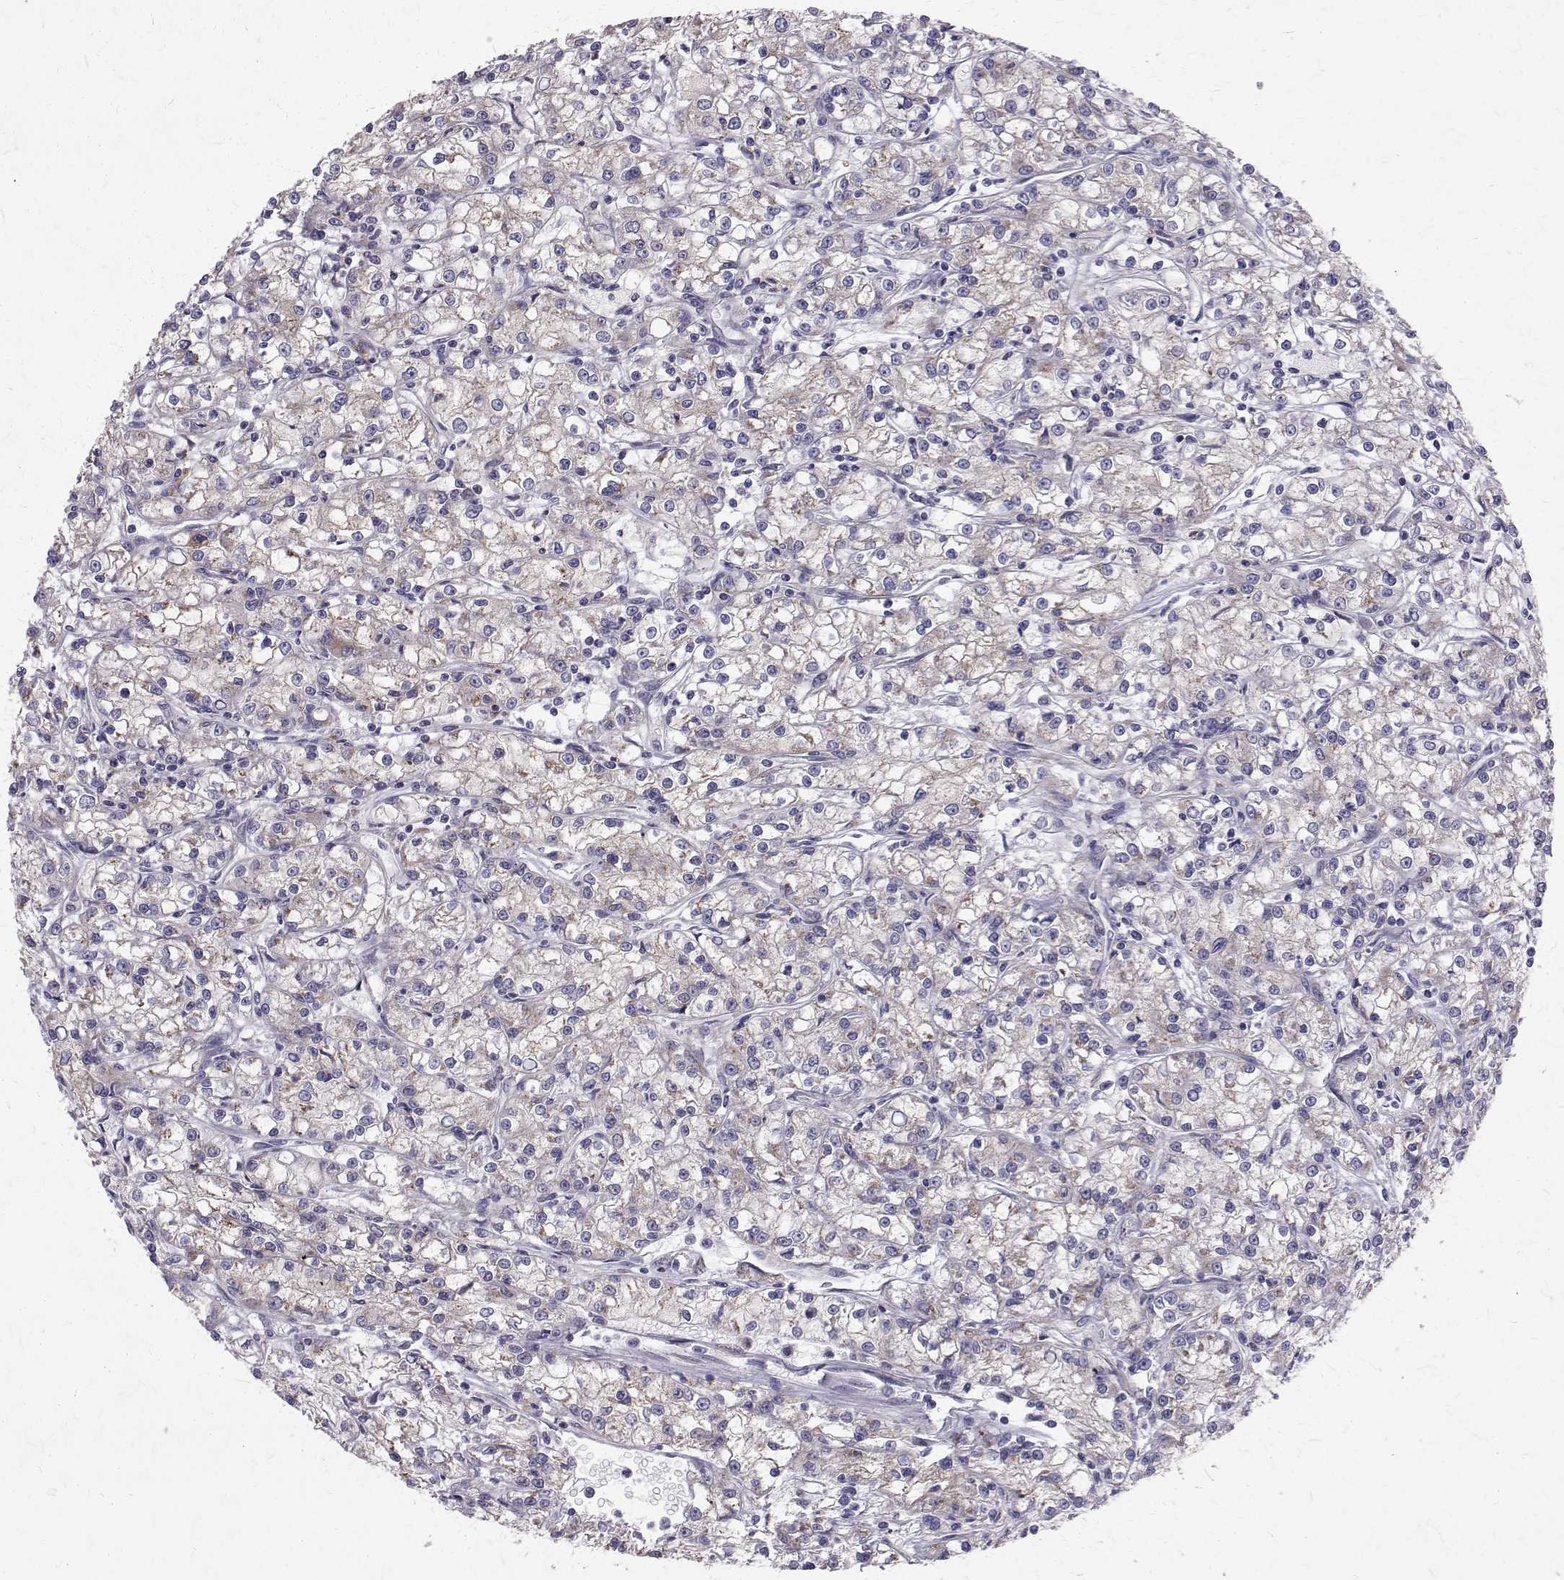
{"staining": {"intensity": "negative", "quantity": "none", "location": "none"}, "tissue": "renal cancer", "cell_type": "Tumor cells", "image_type": "cancer", "snomed": [{"axis": "morphology", "description": "Adenocarcinoma, NOS"}, {"axis": "topography", "description": "Kidney"}], "caption": "Human renal cancer (adenocarcinoma) stained for a protein using immunohistochemistry shows no staining in tumor cells.", "gene": "ARFGAP1", "patient": {"sex": "female", "age": 59}}